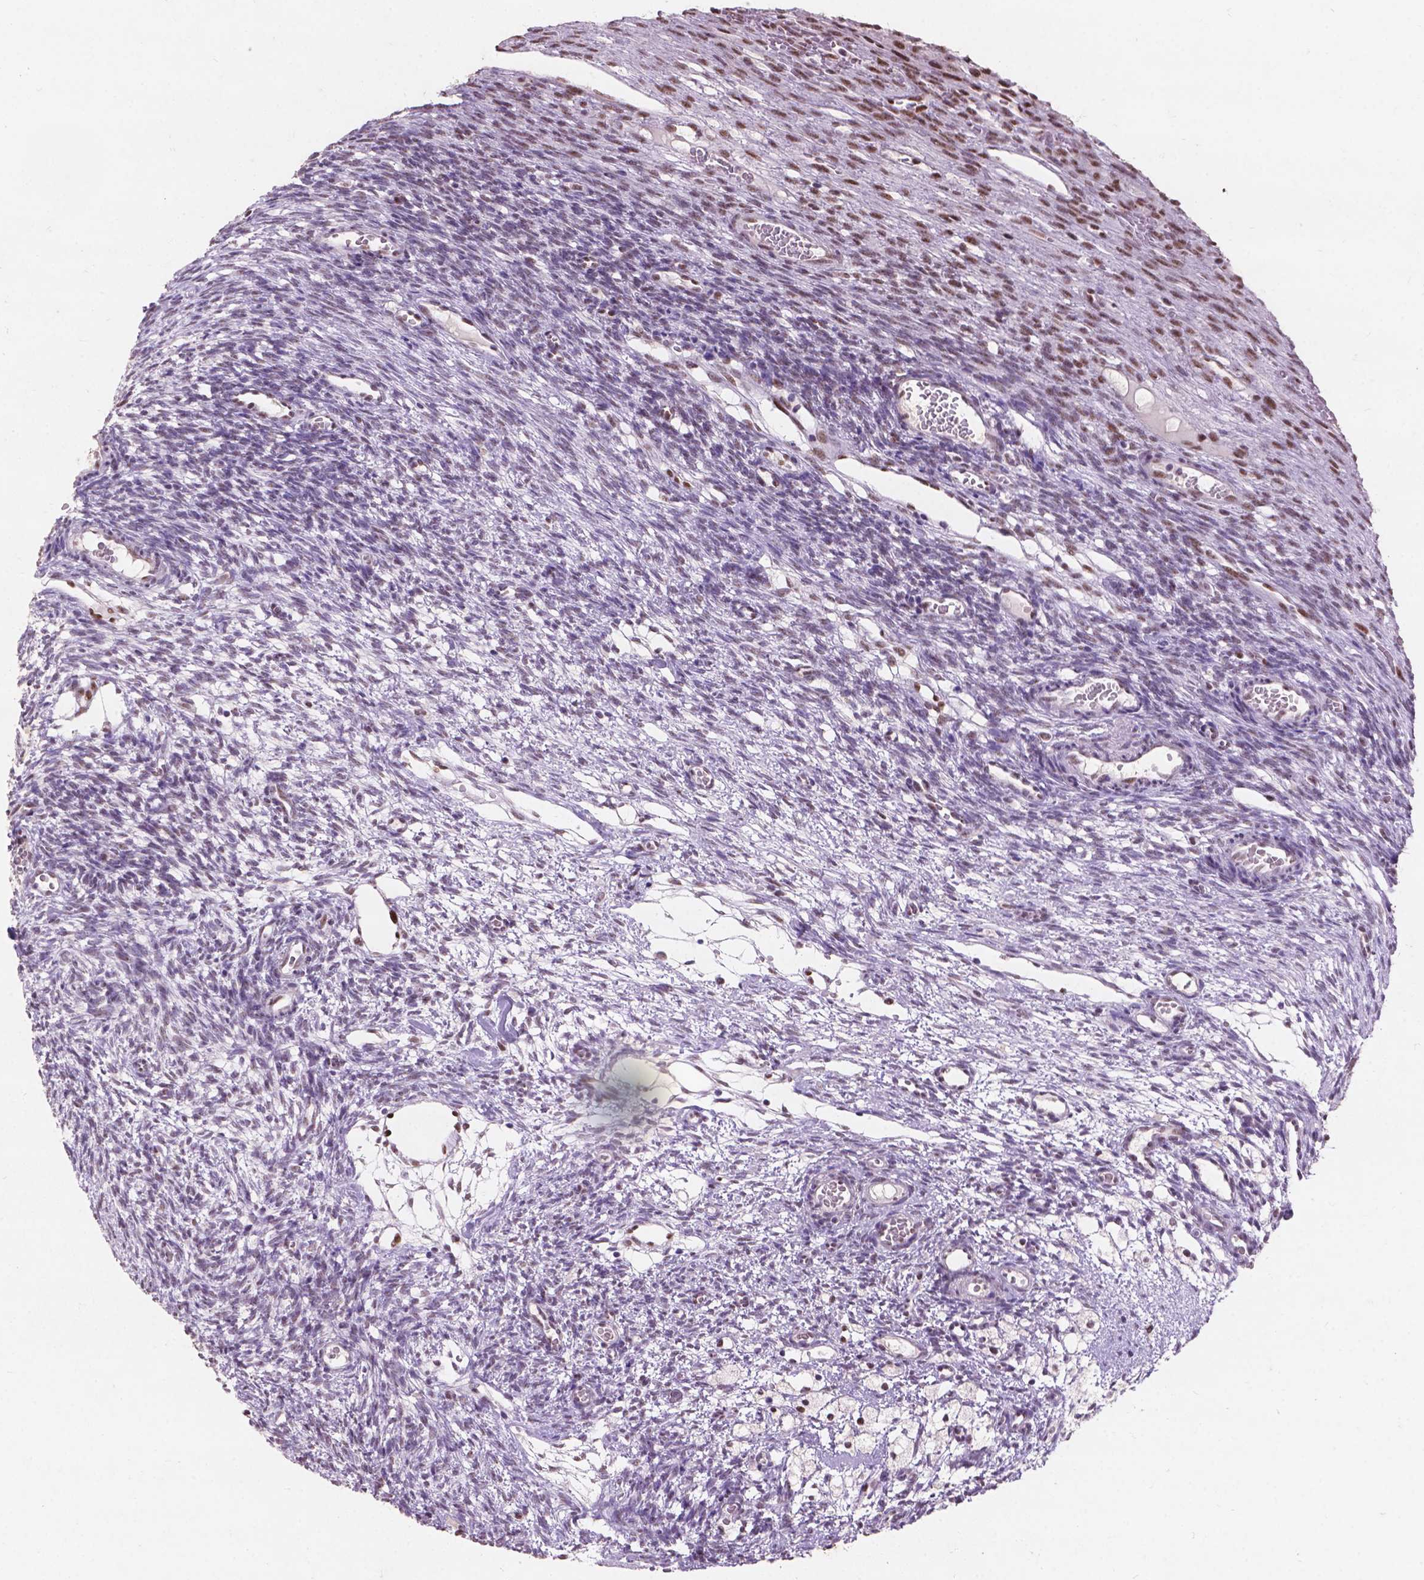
{"staining": {"intensity": "negative", "quantity": "none", "location": "none"}, "tissue": "ovary", "cell_type": "Ovarian stroma cells", "image_type": "normal", "snomed": [{"axis": "morphology", "description": "Normal tissue, NOS"}, {"axis": "topography", "description": "Ovary"}], "caption": "IHC image of unremarkable ovary stained for a protein (brown), which shows no expression in ovarian stroma cells. (Stains: DAB immunohistochemistry (IHC) with hematoxylin counter stain, Microscopy: brightfield microscopy at high magnification).", "gene": "COIL", "patient": {"sex": "female", "age": 34}}